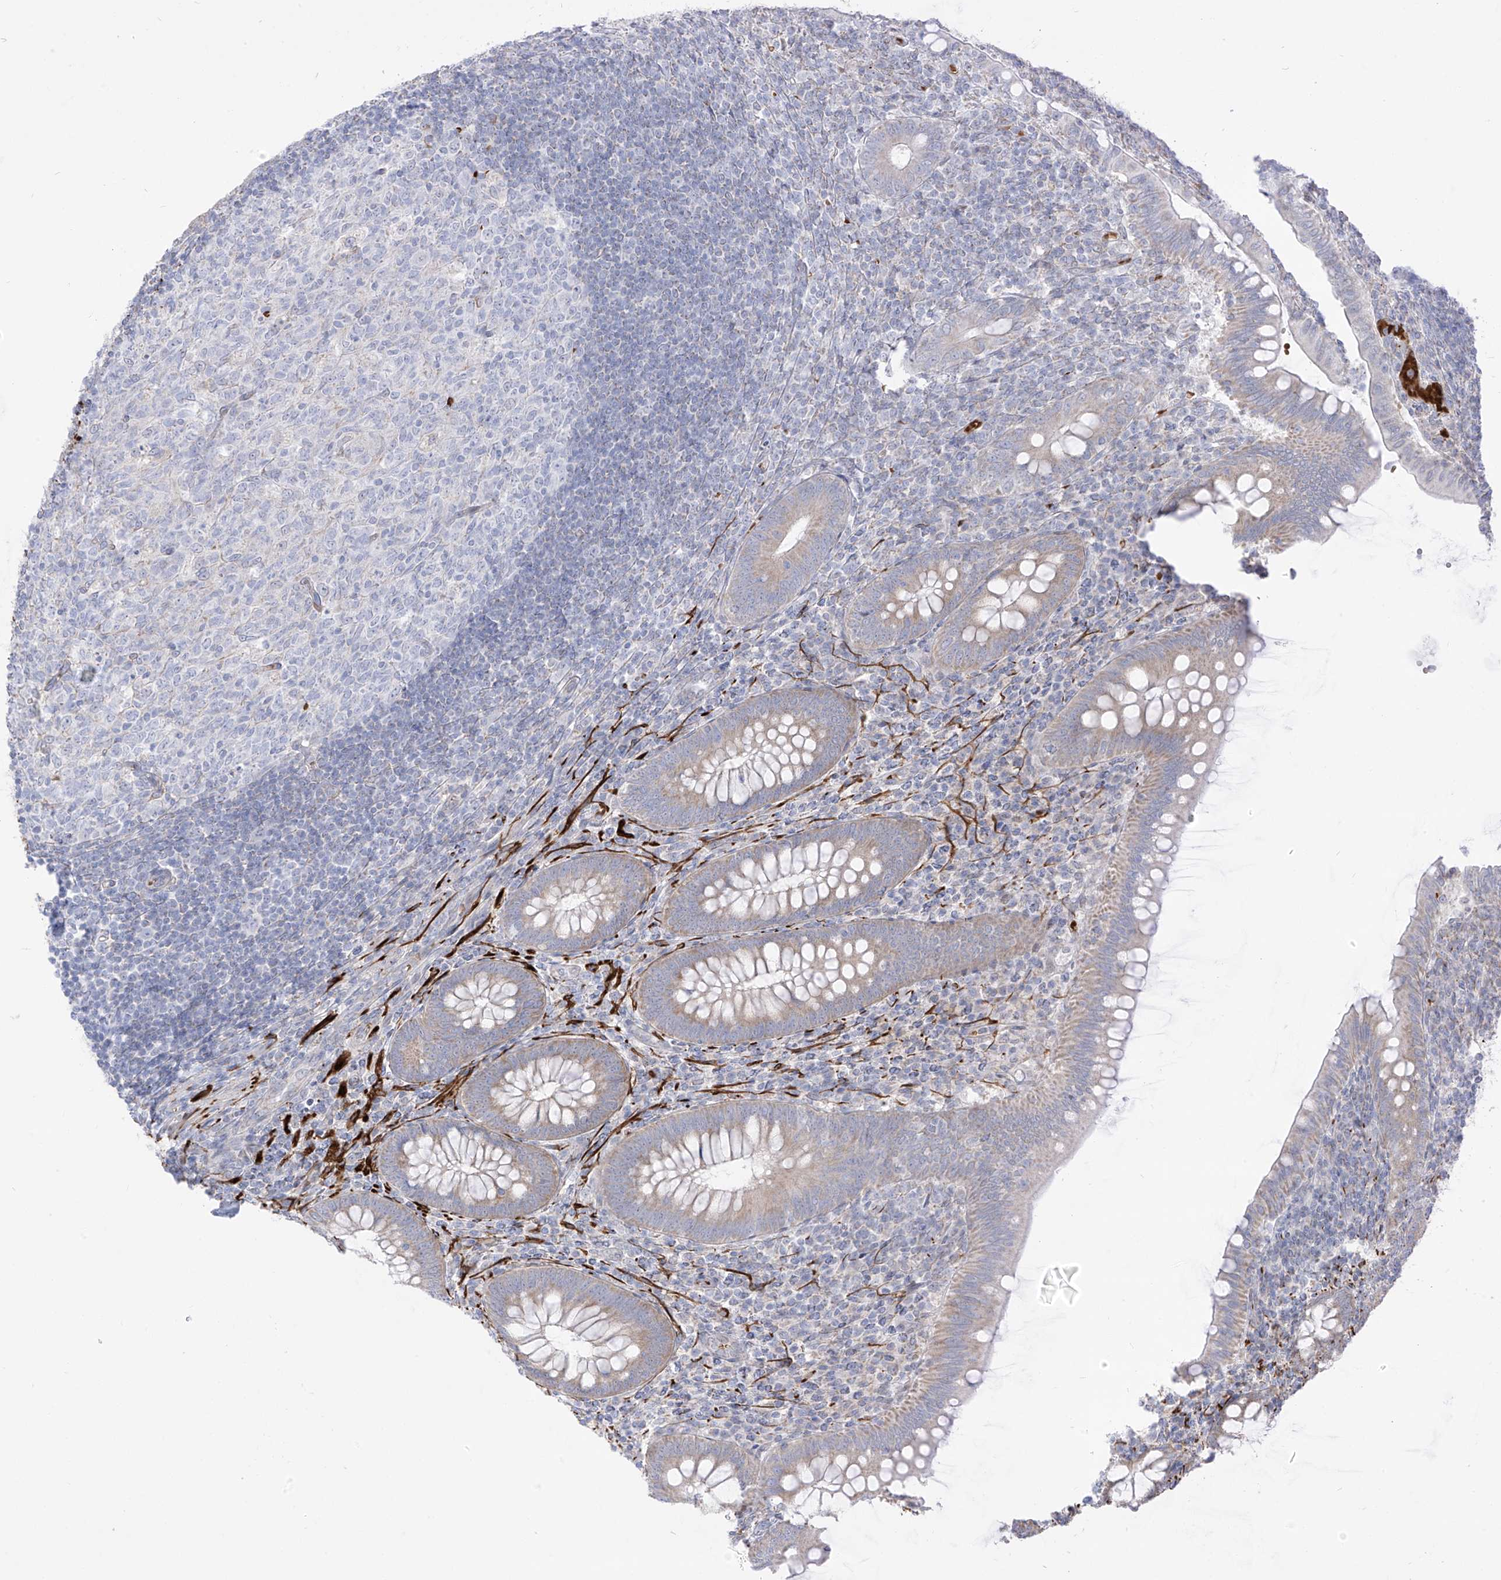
{"staining": {"intensity": "weak", "quantity": "25%-75%", "location": "cytoplasmic/membranous"}, "tissue": "appendix", "cell_type": "Glandular cells", "image_type": "normal", "snomed": [{"axis": "morphology", "description": "Normal tissue, NOS"}, {"axis": "topography", "description": "Appendix"}], "caption": "A high-resolution photomicrograph shows IHC staining of unremarkable appendix, which reveals weak cytoplasmic/membranous positivity in about 25%-75% of glandular cells.", "gene": "ARHGEF40", "patient": {"sex": "male", "age": 14}}